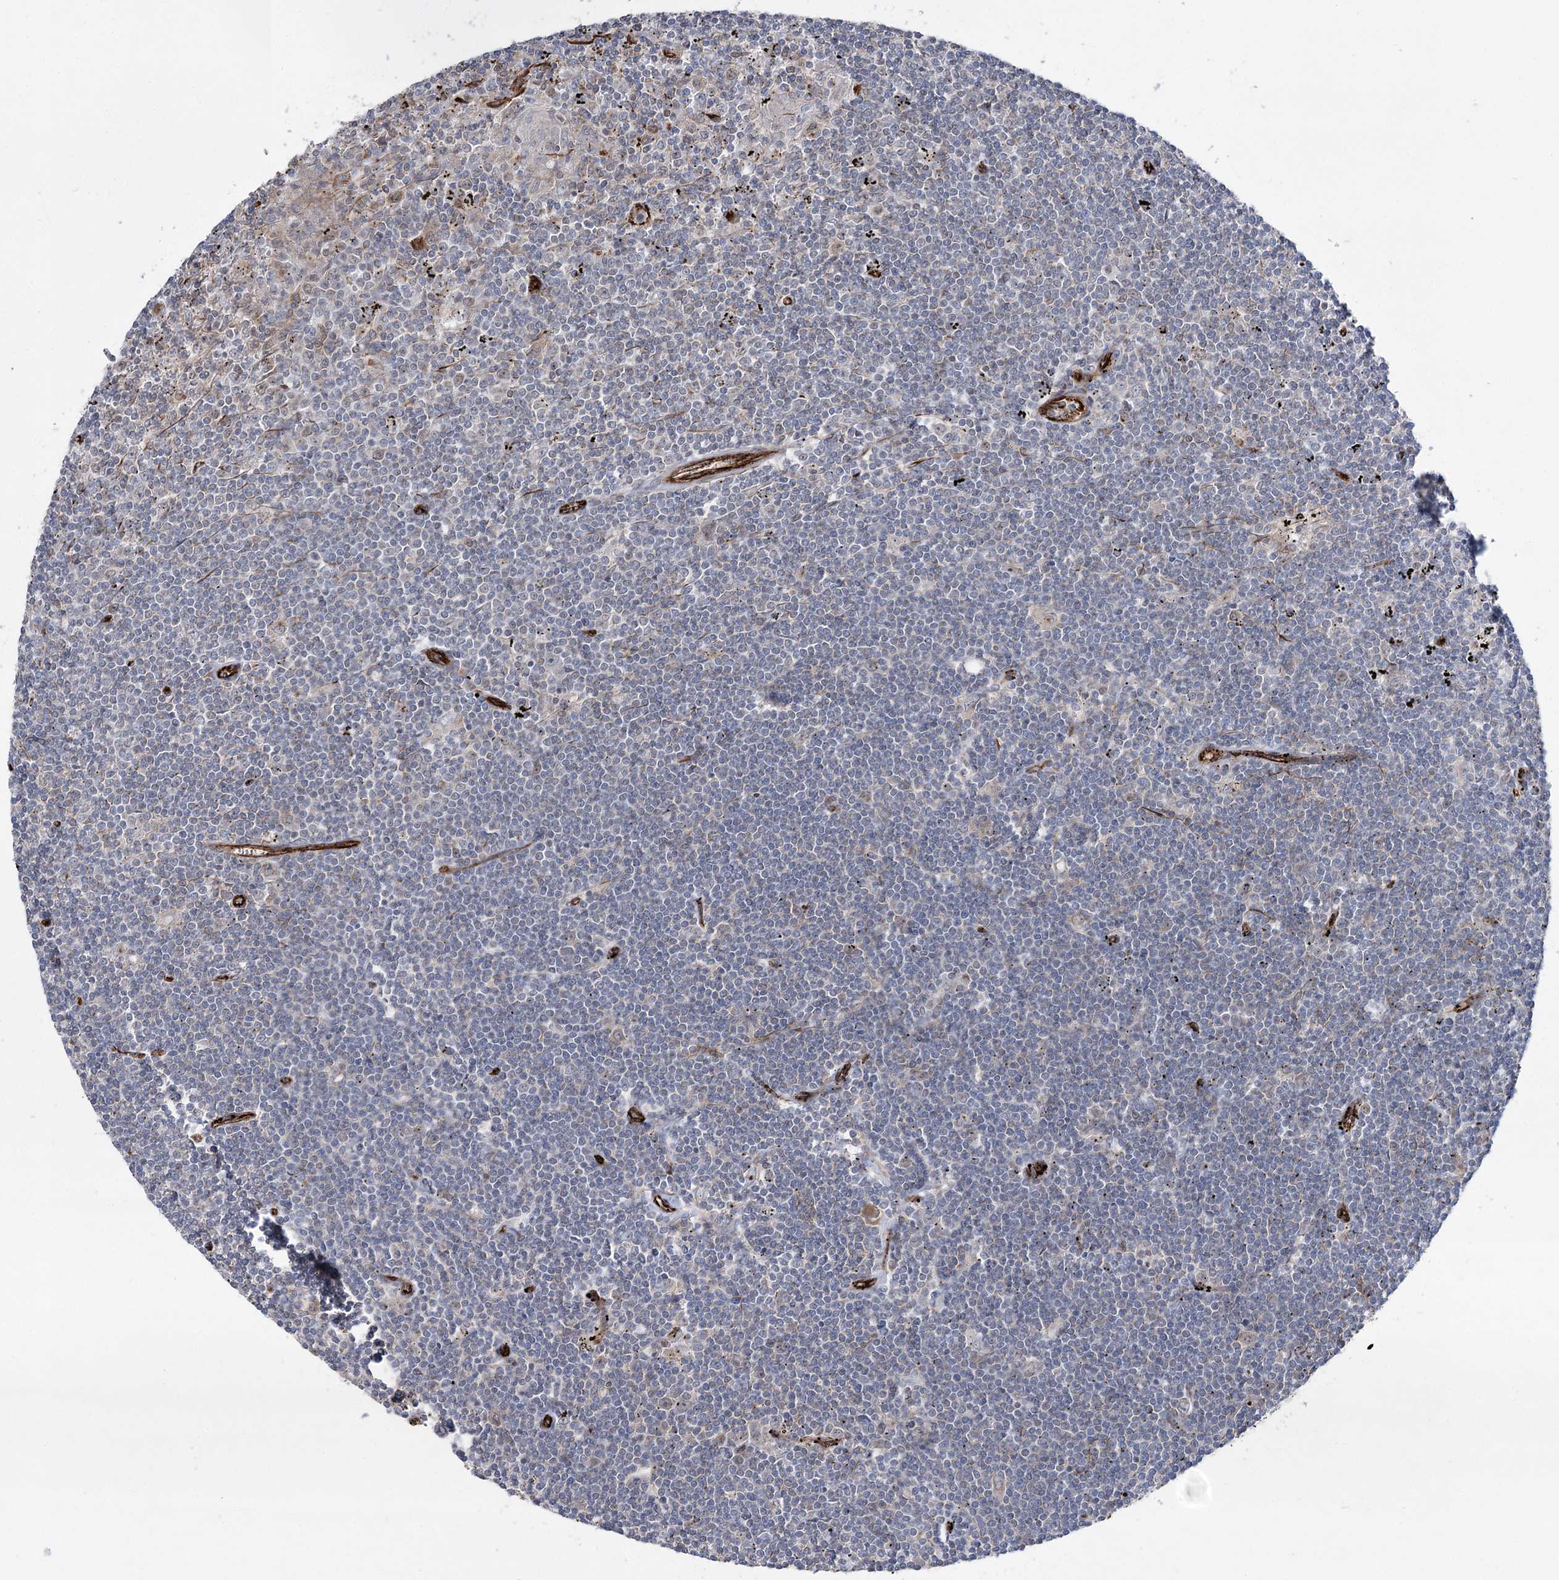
{"staining": {"intensity": "negative", "quantity": "none", "location": "none"}, "tissue": "lymphoma", "cell_type": "Tumor cells", "image_type": "cancer", "snomed": [{"axis": "morphology", "description": "Malignant lymphoma, non-Hodgkin's type, Low grade"}, {"axis": "topography", "description": "Spleen"}], "caption": "Tumor cells show no significant protein positivity in lymphoma.", "gene": "MIB1", "patient": {"sex": "male", "age": 76}}